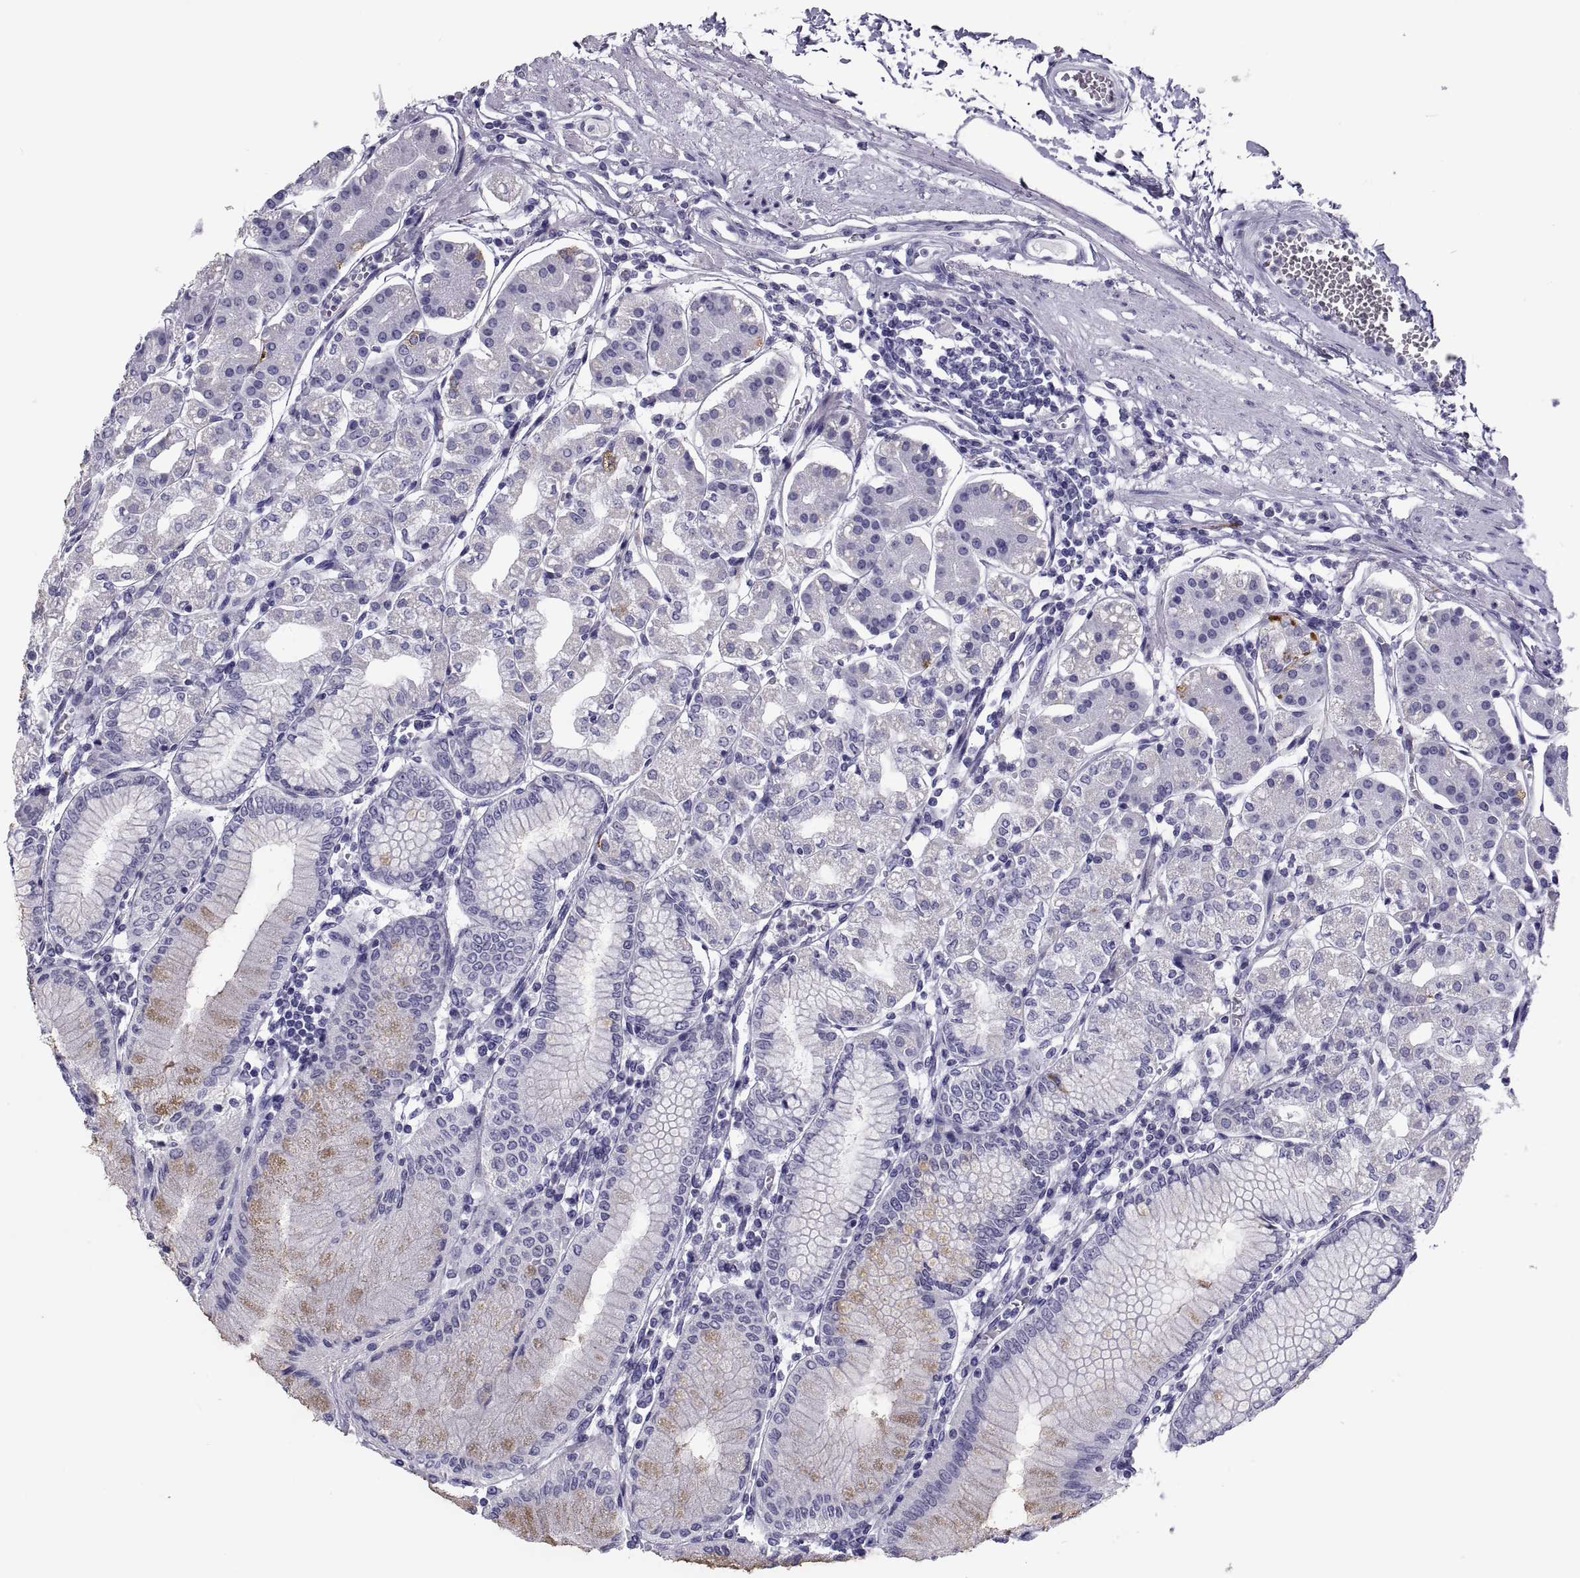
{"staining": {"intensity": "negative", "quantity": "none", "location": "none"}, "tissue": "stomach", "cell_type": "Glandular cells", "image_type": "normal", "snomed": [{"axis": "morphology", "description": "Normal tissue, NOS"}, {"axis": "topography", "description": "Skeletal muscle"}, {"axis": "topography", "description": "Stomach"}], "caption": "Benign stomach was stained to show a protein in brown. There is no significant expression in glandular cells. The staining is performed using DAB brown chromogen with nuclei counter-stained in using hematoxylin.", "gene": "DEFB129", "patient": {"sex": "female", "age": 57}}